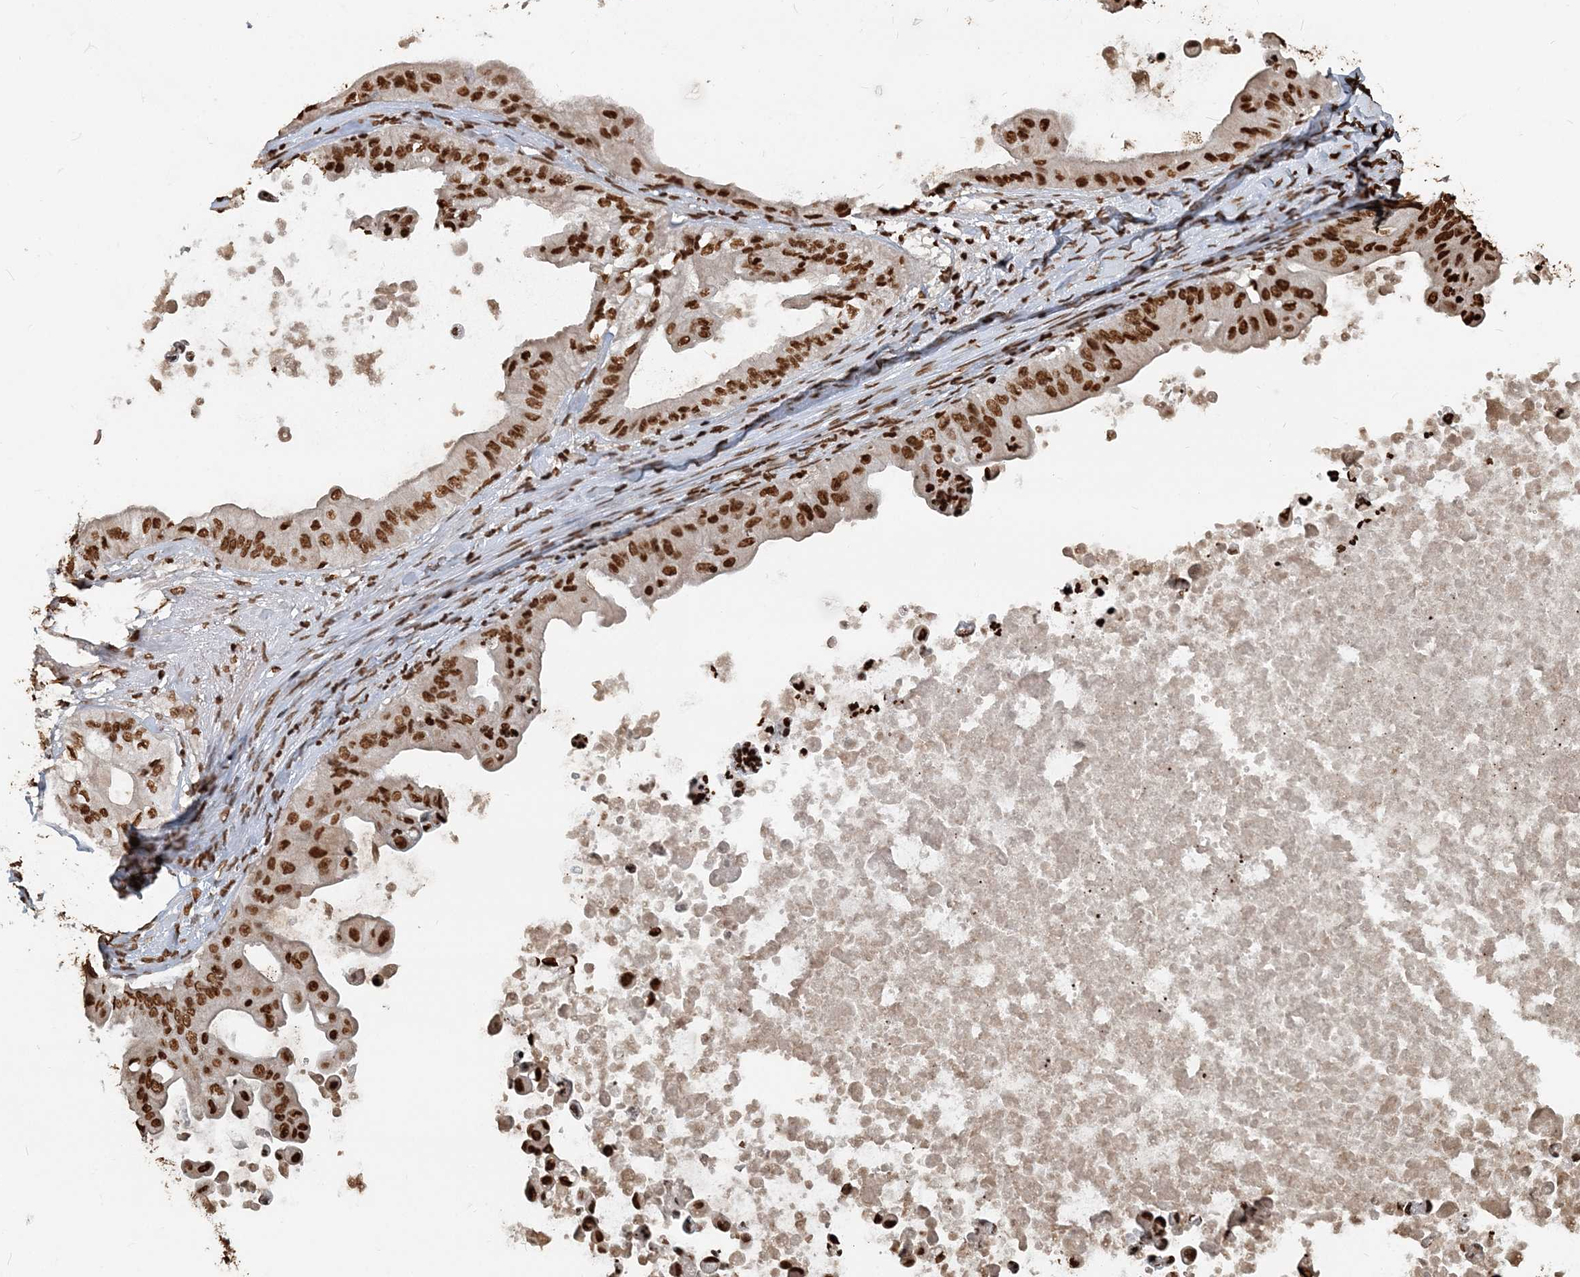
{"staining": {"intensity": "strong", "quantity": ">75%", "location": "nuclear"}, "tissue": "ovarian cancer", "cell_type": "Tumor cells", "image_type": "cancer", "snomed": [{"axis": "morphology", "description": "Cystadenocarcinoma, mucinous, NOS"}, {"axis": "topography", "description": "Ovary"}], "caption": "IHC photomicrograph of human ovarian cancer stained for a protein (brown), which shows high levels of strong nuclear positivity in approximately >75% of tumor cells.", "gene": "H3-3B", "patient": {"sex": "female", "age": 37}}